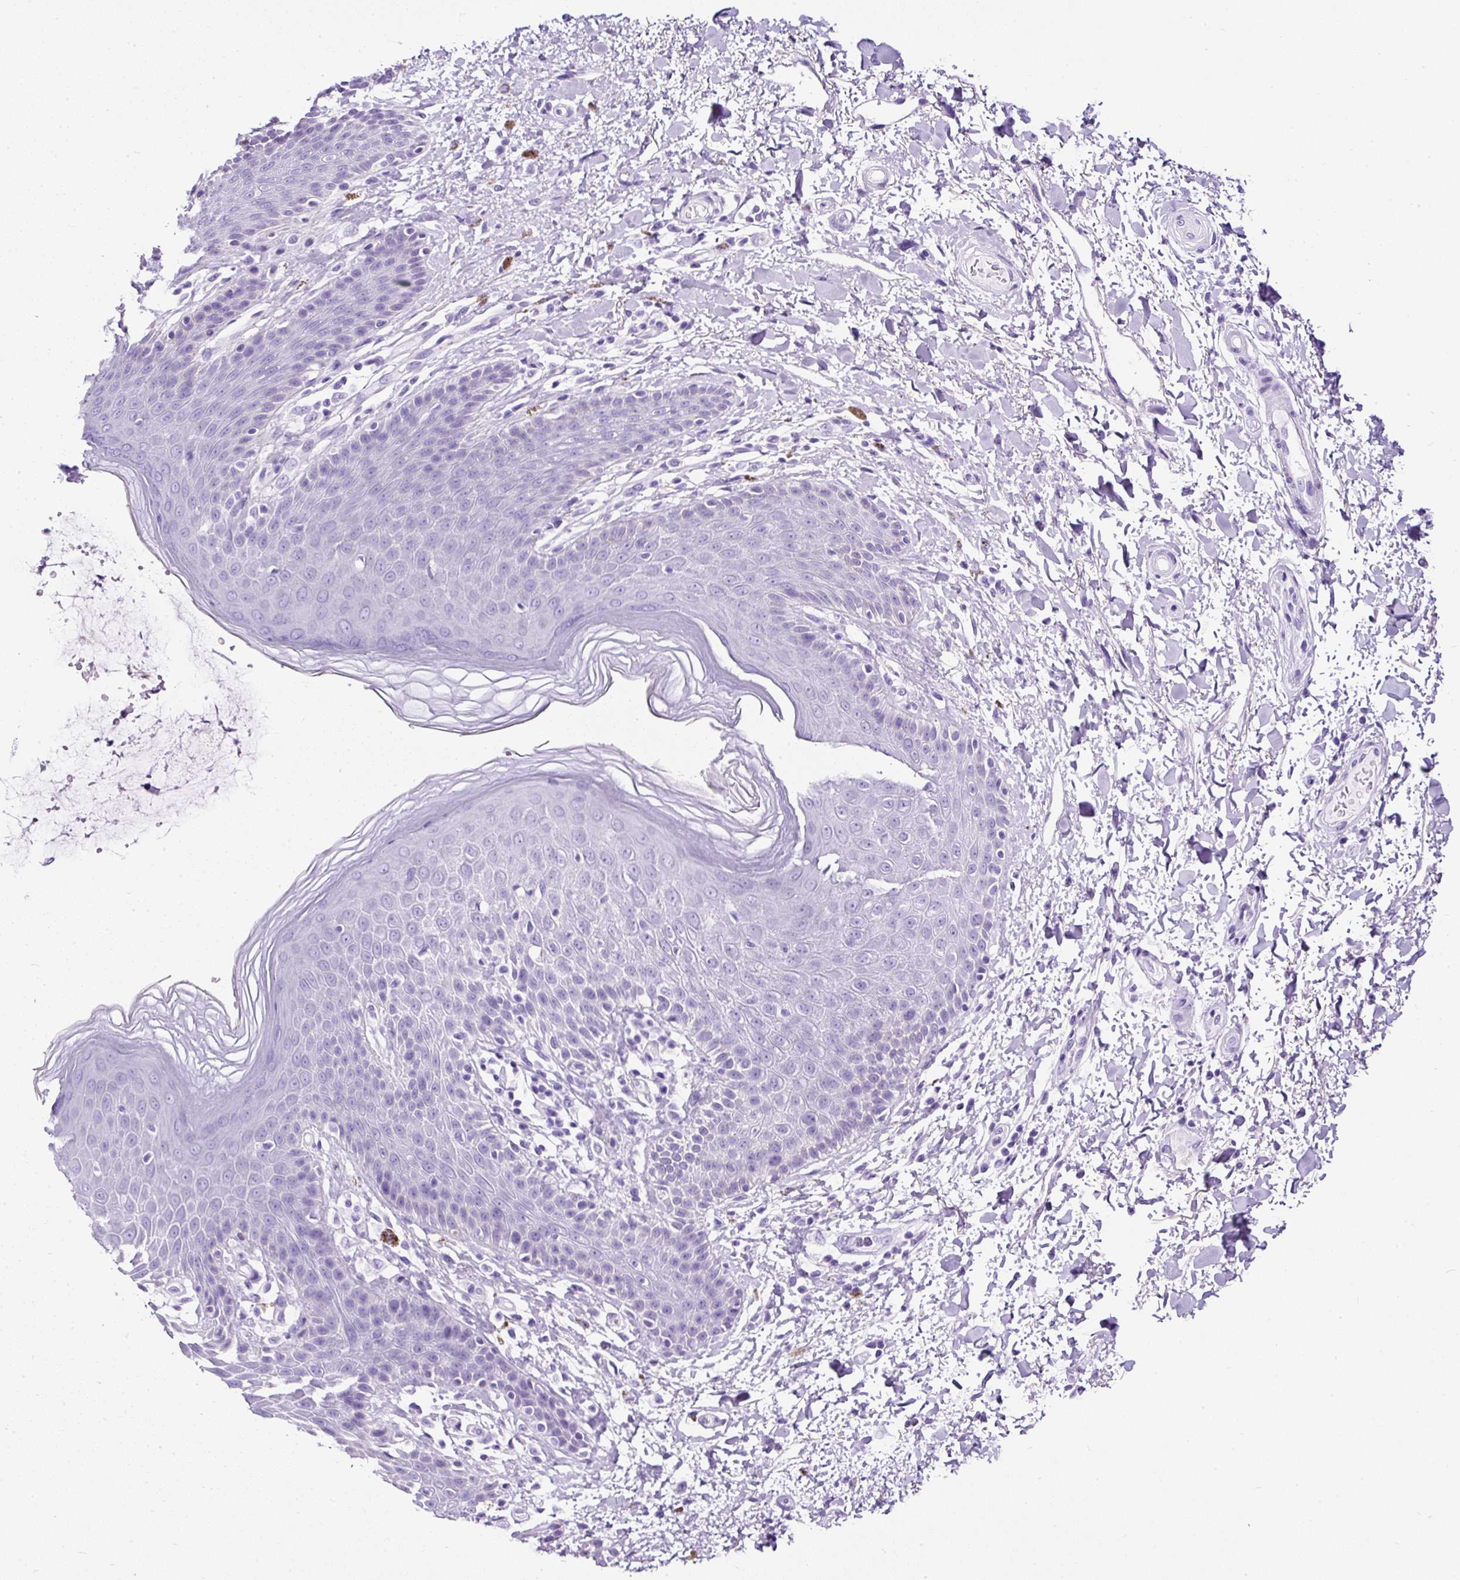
{"staining": {"intensity": "negative", "quantity": "none", "location": "none"}, "tissue": "skin", "cell_type": "Epidermal cells", "image_type": "normal", "snomed": [{"axis": "morphology", "description": "Normal tissue, NOS"}, {"axis": "topography", "description": "Peripheral nerve tissue"}], "caption": "Epidermal cells show no significant staining in benign skin. The staining was performed using DAB (3,3'-diaminobenzidine) to visualize the protein expression in brown, while the nuclei were stained in blue with hematoxylin (Magnification: 20x).", "gene": "NTS", "patient": {"sex": "male", "age": 51}}